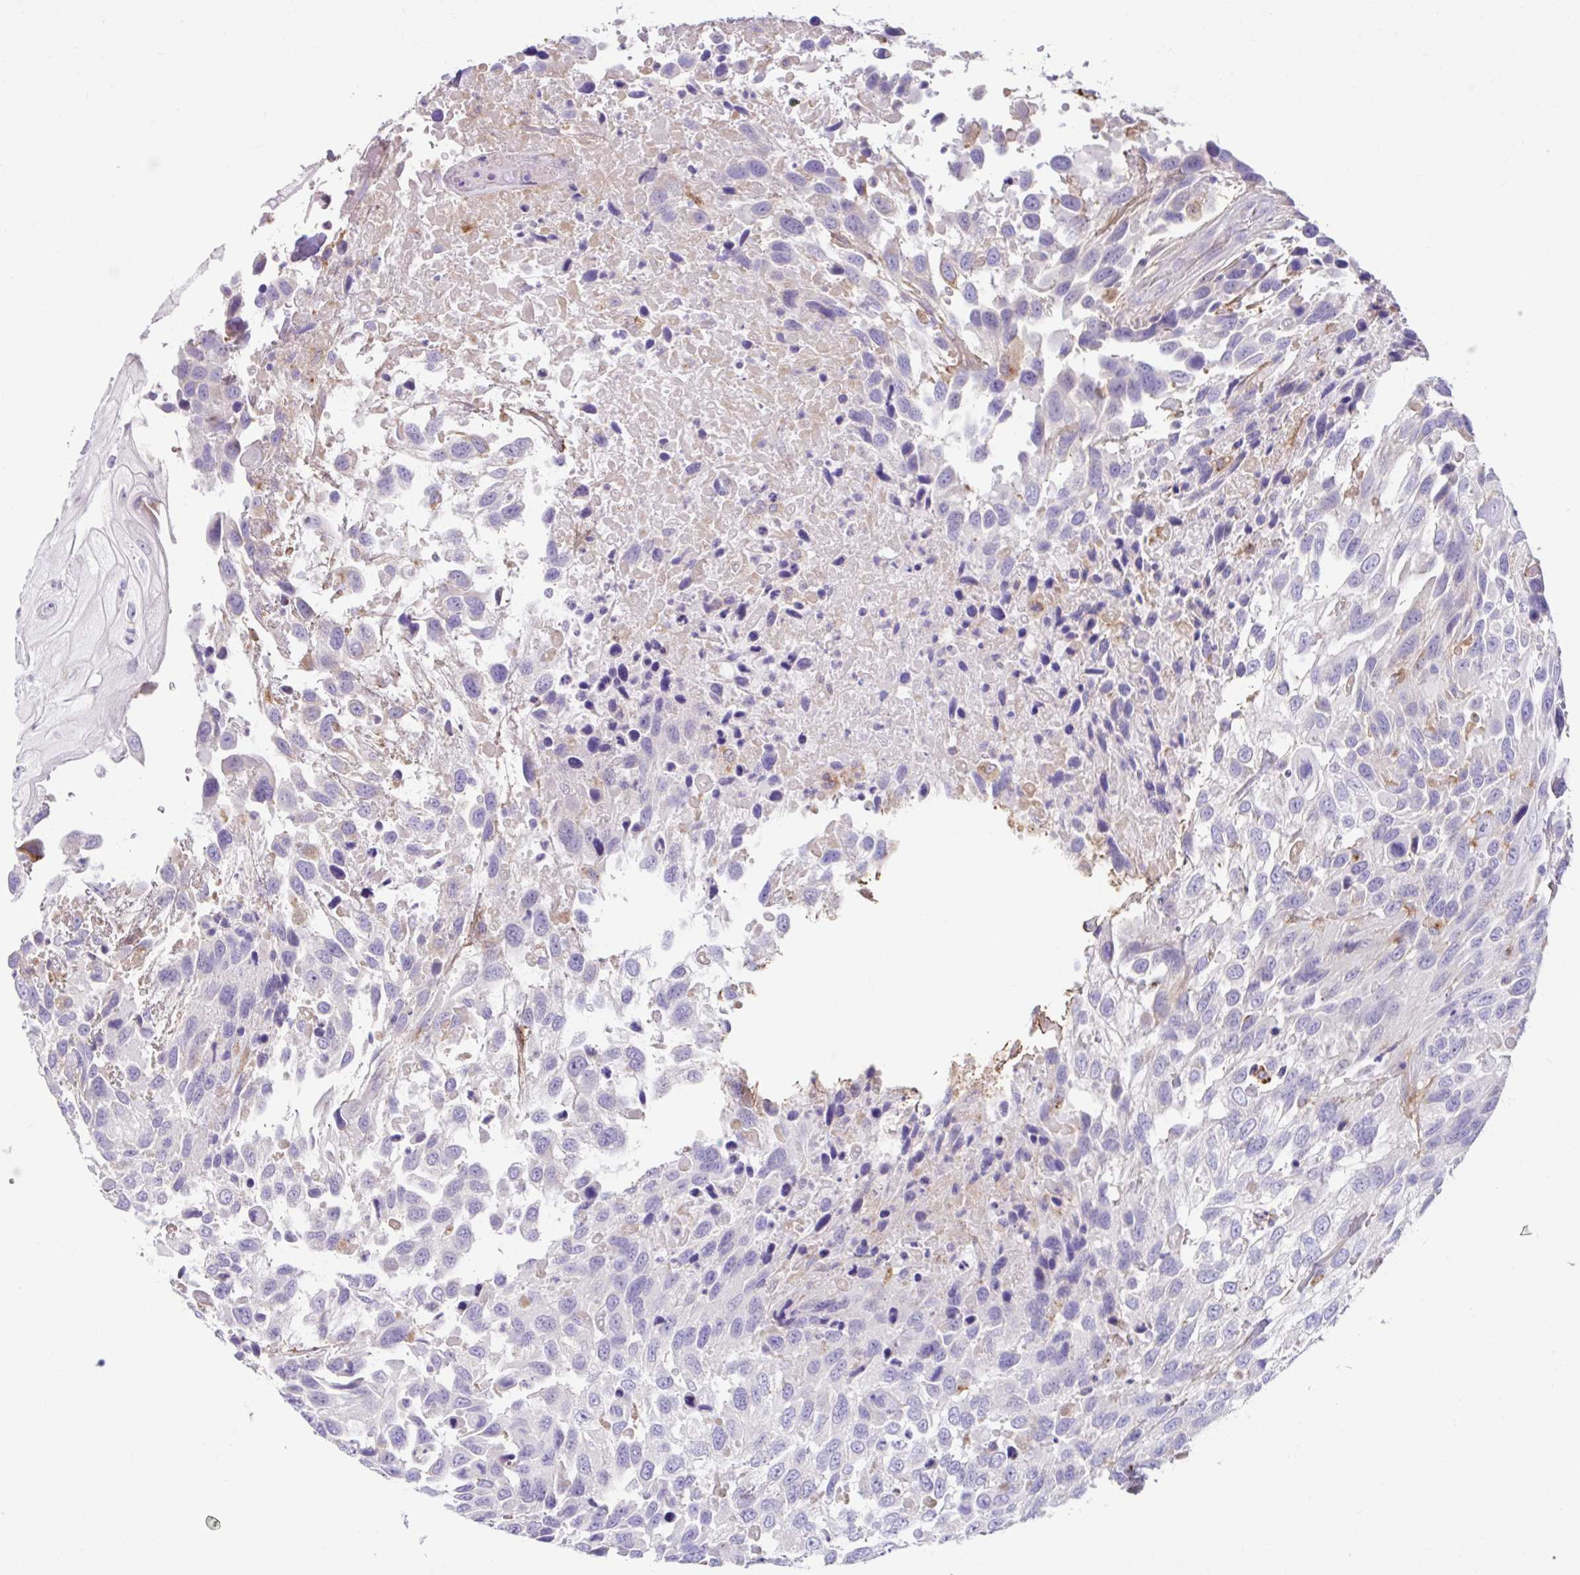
{"staining": {"intensity": "negative", "quantity": "none", "location": "none"}, "tissue": "urothelial cancer", "cell_type": "Tumor cells", "image_type": "cancer", "snomed": [{"axis": "morphology", "description": "Urothelial carcinoma, High grade"}, {"axis": "topography", "description": "Urinary bladder"}], "caption": "Immunohistochemistry (IHC) micrograph of high-grade urothelial carcinoma stained for a protein (brown), which exhibits no staining in tumor cells.", "gene": "ZNF33A", "patient": {"sex": "female", "age": 70}}